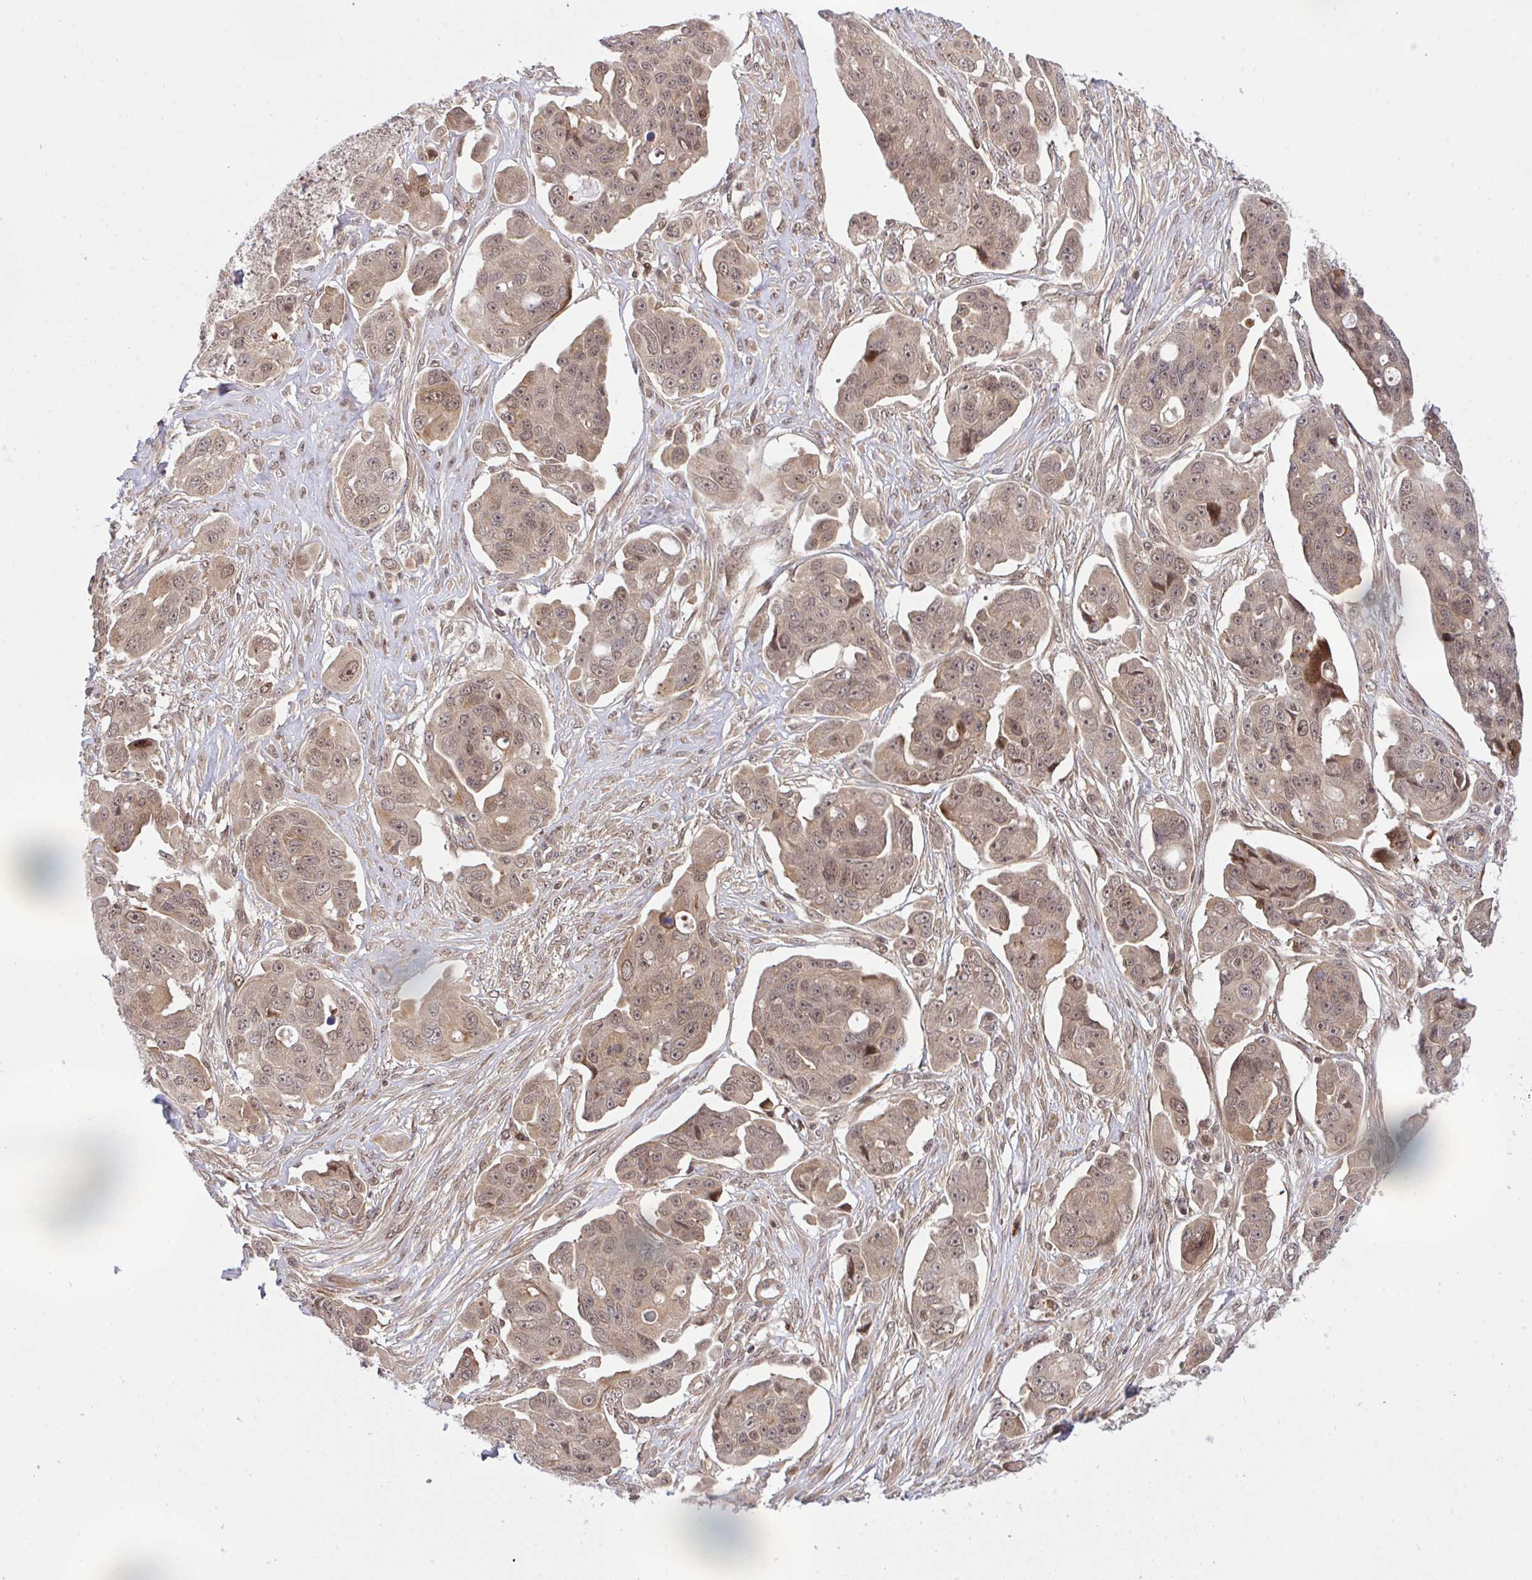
{"staining": {"intensity": "weak", "quantity": ">75%", "location": "cytoplasmic/membranous"}, "tissue": "ovarian cancer", "cell_type": "Tumor cells", "image_type": "cancer", "snomed": [{"axis": "morphology", "description": "Carcinoma, endometroid"}, {"axis": "topography", "description": "Ovary"}], "caption": "An IHC histopathology image of neoplastic tissue is shown. Protein staining in brown highlights weak cytoplasmic/membranous positivity in ovarian cancer (endometroid carcinoma) within tumor cells. The staining was performed using DAB to visualize the protein expression in brown, while the nuclei were stained in blue with hematoxylin (Magnification: 20x).", "gene": "ERI1", "patient": {"sex": "female", "age": 70}}